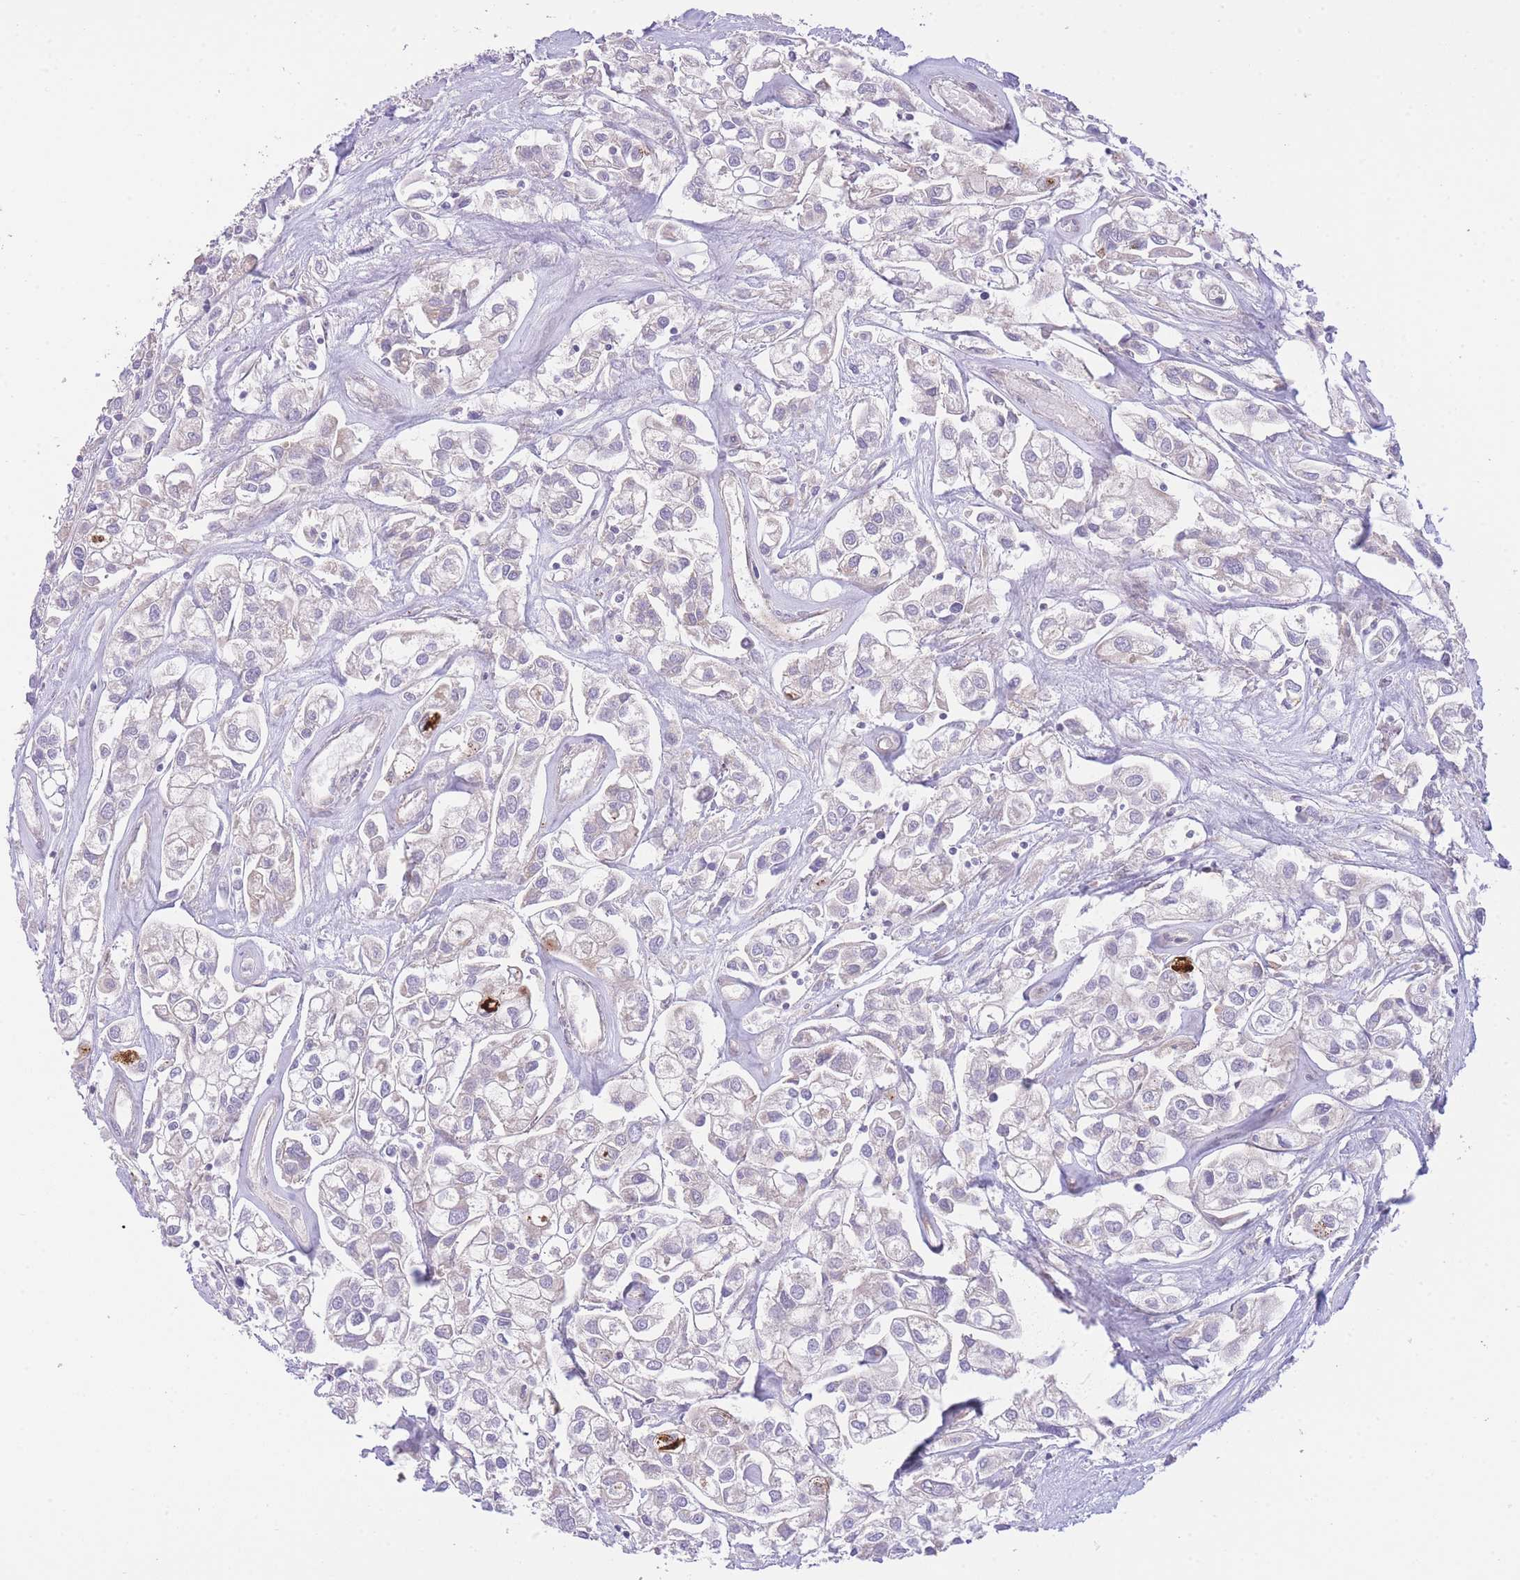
{"staining": {"intensity": "negative", "quantity": "none", "location": "none"}, "tissue": "urothelial cancer", "cell_type": "Tumor cells", "image_type": "cancer", "snomed": [{"axis": "morphology", "description": "Urothelial carcinoma, High grade"}, {"axis": "topography", "description": "Urinary bladder"}], "caption": "Urothelial cancer stained for a protein using immunohistochemistry shows no positivity tumor cells.", "gene": "CTBP1", "patient": {"sex": "male", "age": 67}}